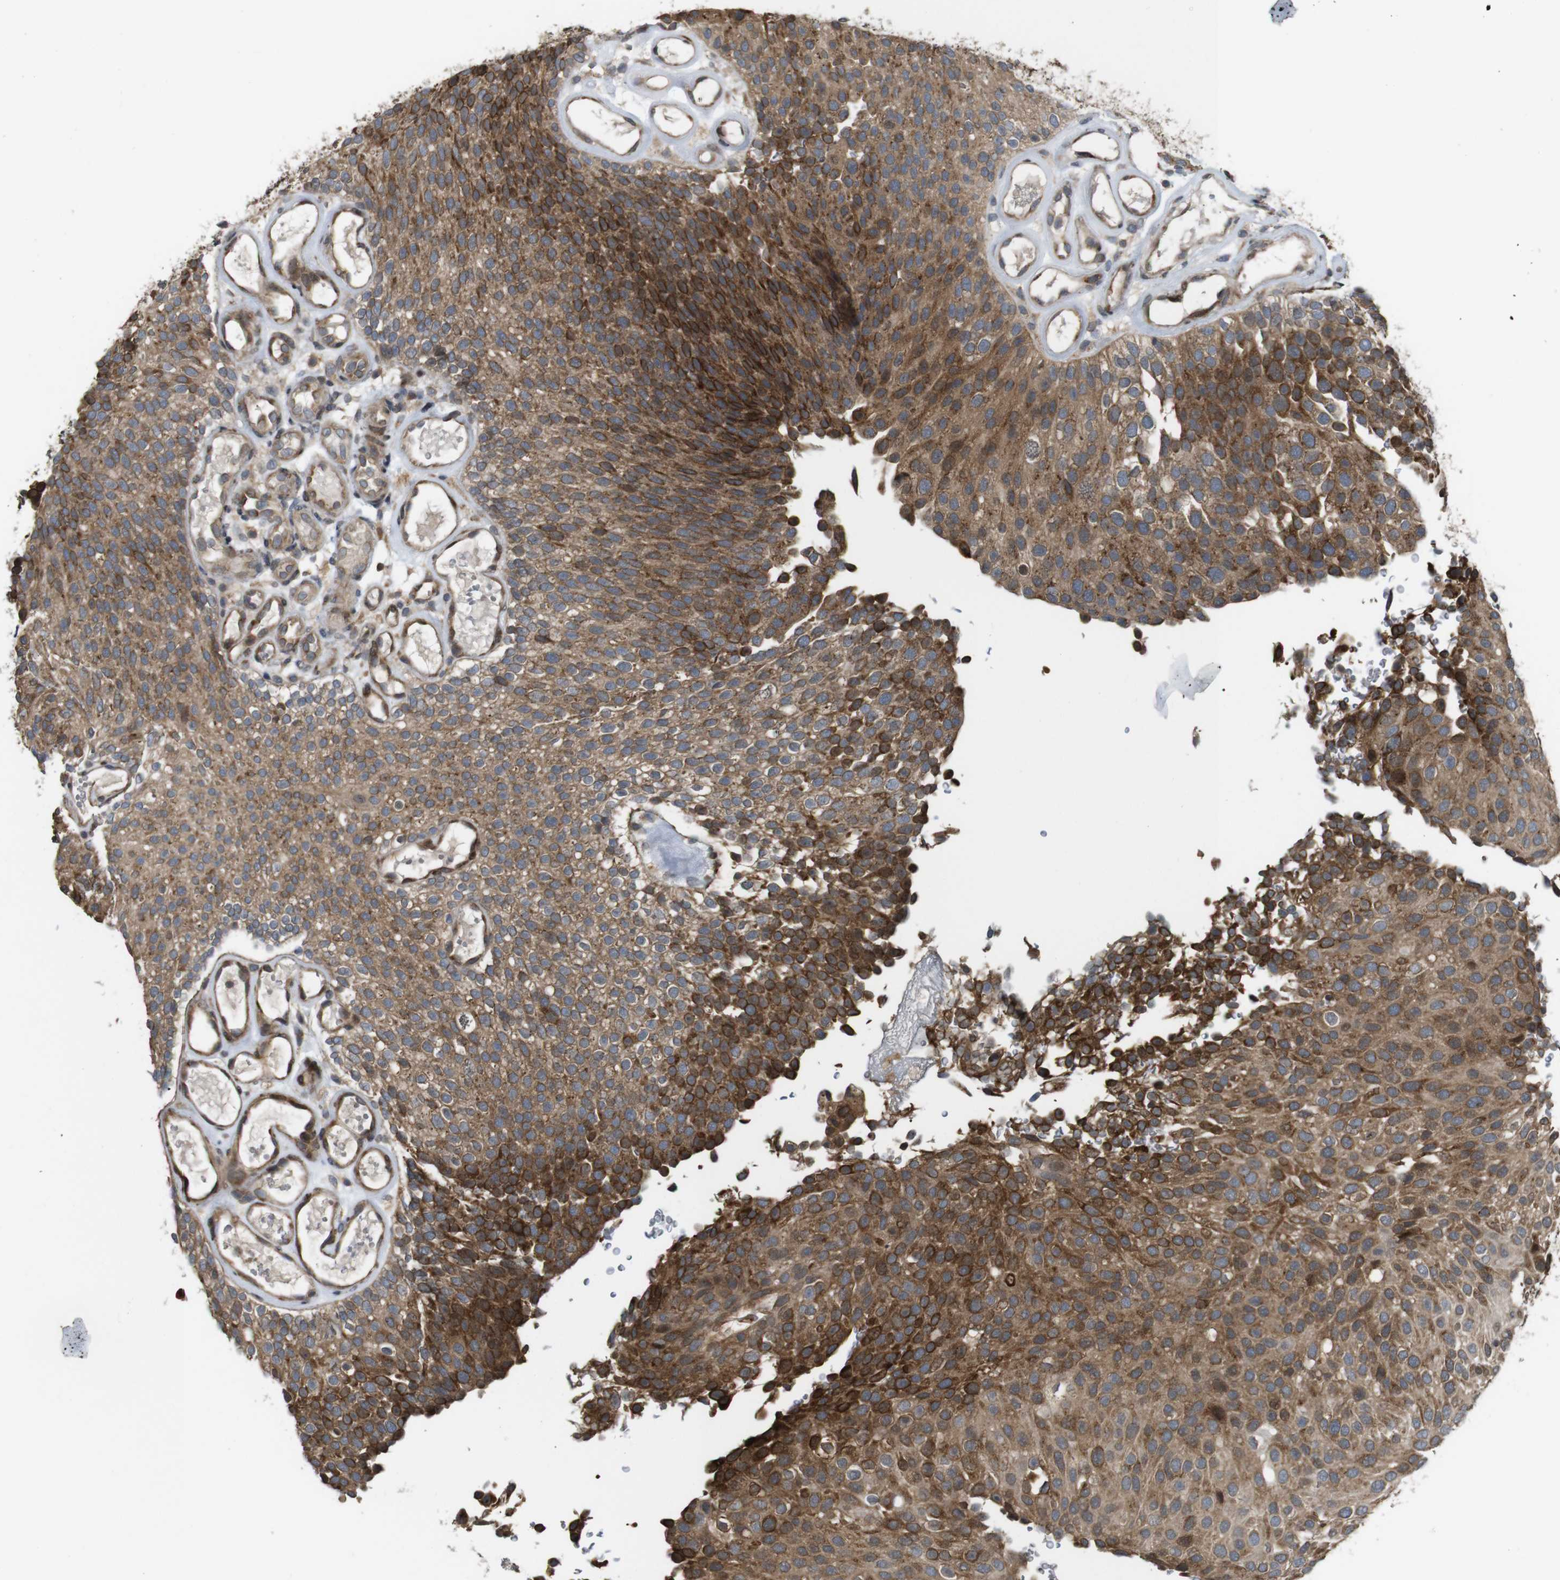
{"staining": {"intensity": "moderate", "quantity": ">75%", "location": "cytoplasmic/membranous"}, "tissue": "urothelial cancer", "cell_type": "Tumor cells", "image_type": "cancer", "snomed": [{"axis": "morphology", "description": "Urothelial carcinoma, Low grade"}, {"axis": "topography", "description": "Urinary bladder"}], "caption": "Protein staining reveals moderate cytoplasmic/membranous staining in about >75% of tumor cells in low-grade urothelial carcinoma.", "gene": "EFCAB14", "patient": {"sex": "male", "age": 78}}